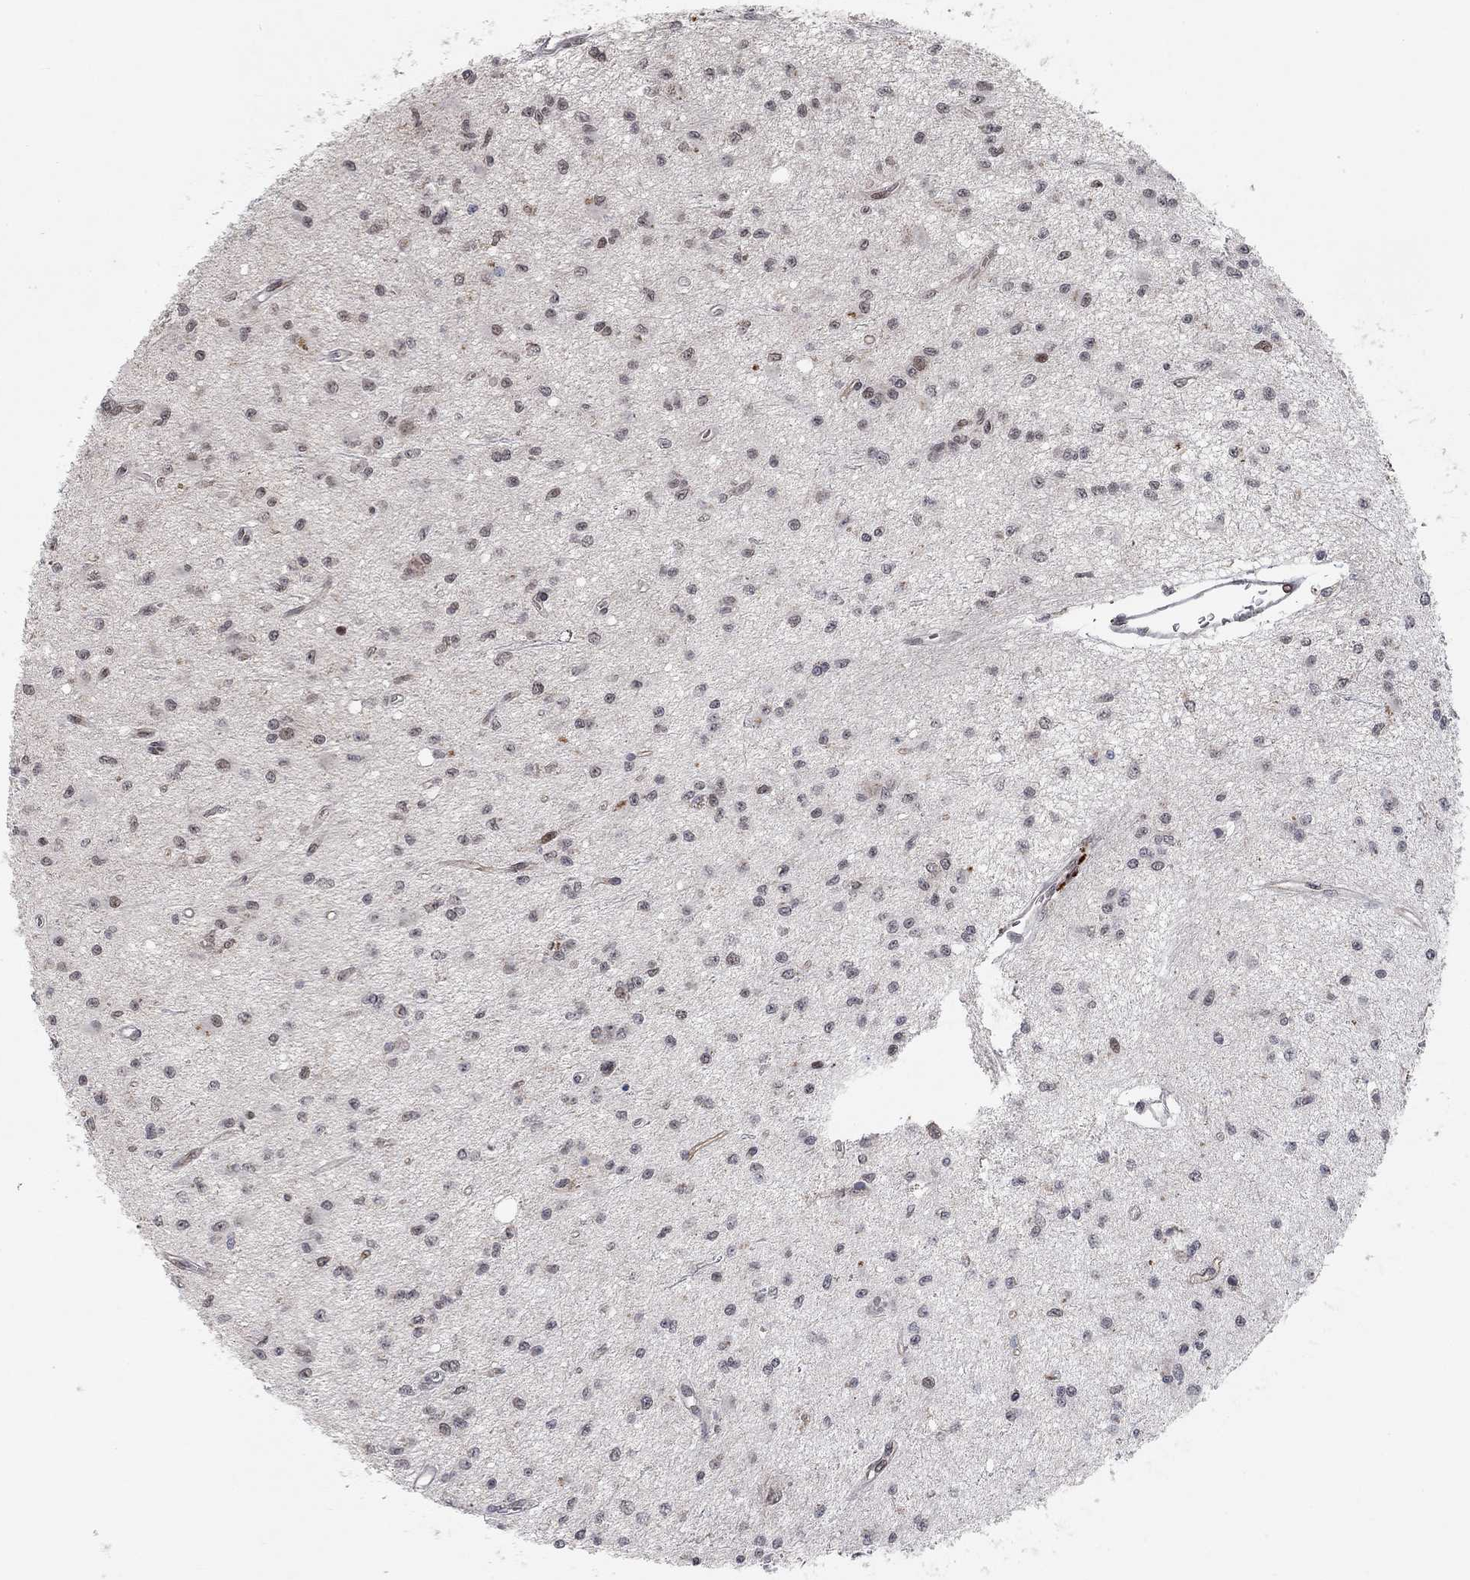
{"staining": {"intensity": "weak", "quantity": "<25%", "location": "nuclear"}, "tissue": "glioma", "cell_type": "Tumor cells", "image_type": "cancer", "snomed": [{"axis": "morphology", "description": "Glioma, malignant, Low grade"}, {"axis": "topography", "description": "Brain"}], "caption": "Tumor cells show no significant expression in glioma. (Immunohistochemistry (ihc), brightfield microscopy, high magnification).", "gene": "THAP8", "patient": {"sex": "female", "age": 45}}